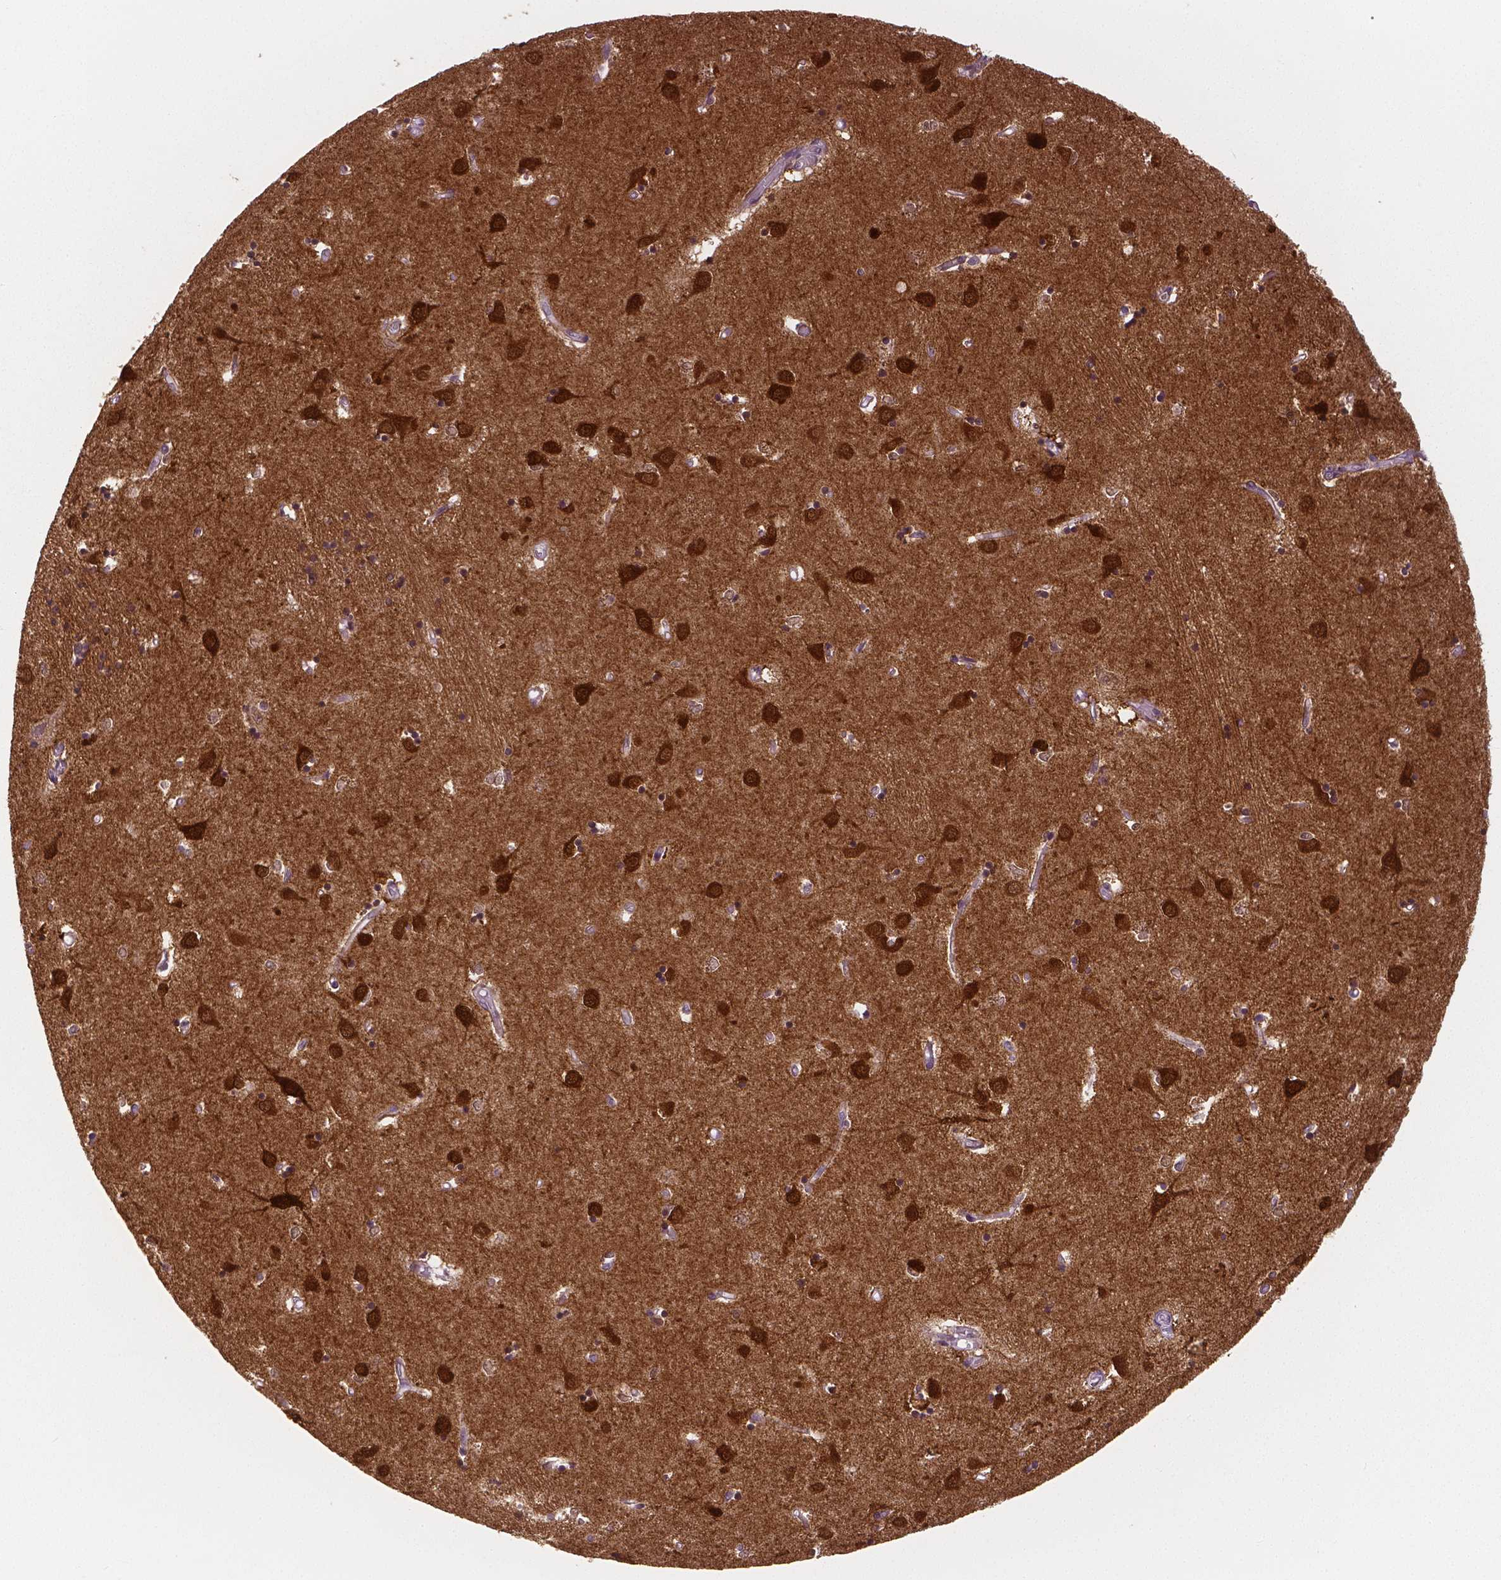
{"staining": {"intensity": "moderate", "quantity": ">75%", "location": "cytoplasmic/membranous,nuclear"}, "tissue": "caudate", "cell_type": "Glial cells", "image_type": "normal", "snomed": [{"axis": "morphology", "description": "Normal tissue, NOS"}, {"axis": "topography", "description": "Lateral ventricle wall"}], "caption": "This photomicrograph exhibits immunohistochemistry staining of normal human caudate, with medium moderate cytoplasmic/membranous,nuclear staining in about >75% of glial cells.", "gene": "NECAB1", "patient": {"sex": "male", "age": 54}}